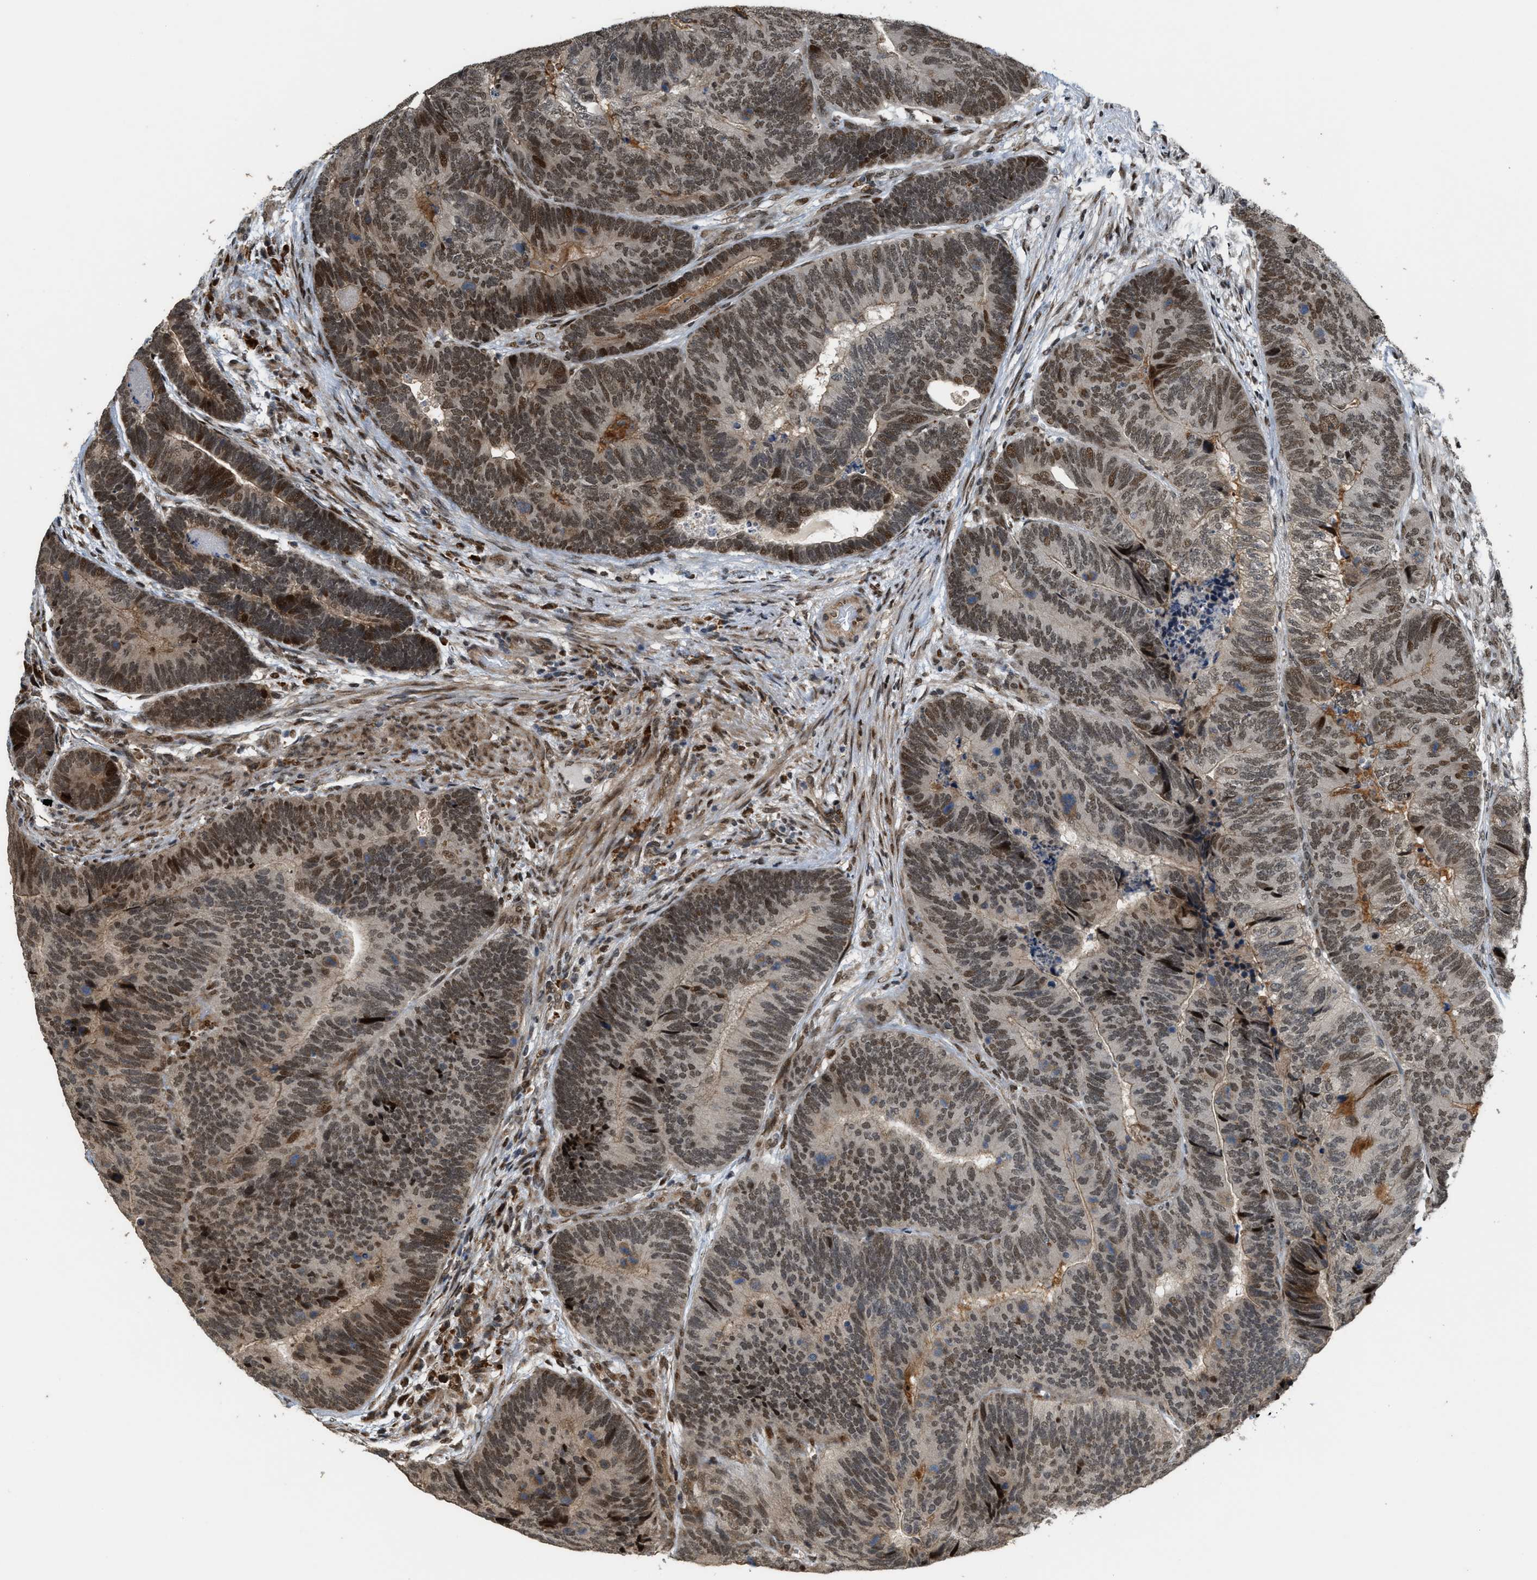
{"staining": {"intensity": "moderate", "quantity": ">75%", "location": "nuclear"}, "tissue": "colorectal cancer", "cell_type": "Tumor cells", "image_type": "cancer", "snomed": [{"axis": "morphology", "description": "Adenocarcinoma, NOS"}, {"axis": "topography", "description": "Colon"}], "caption": "Human colorectal cancer stained with a protein marker reveals moderate staining in tumor cells.", "gene": "SERTAD2", "patient": {"sex": "female", "age": 67}}